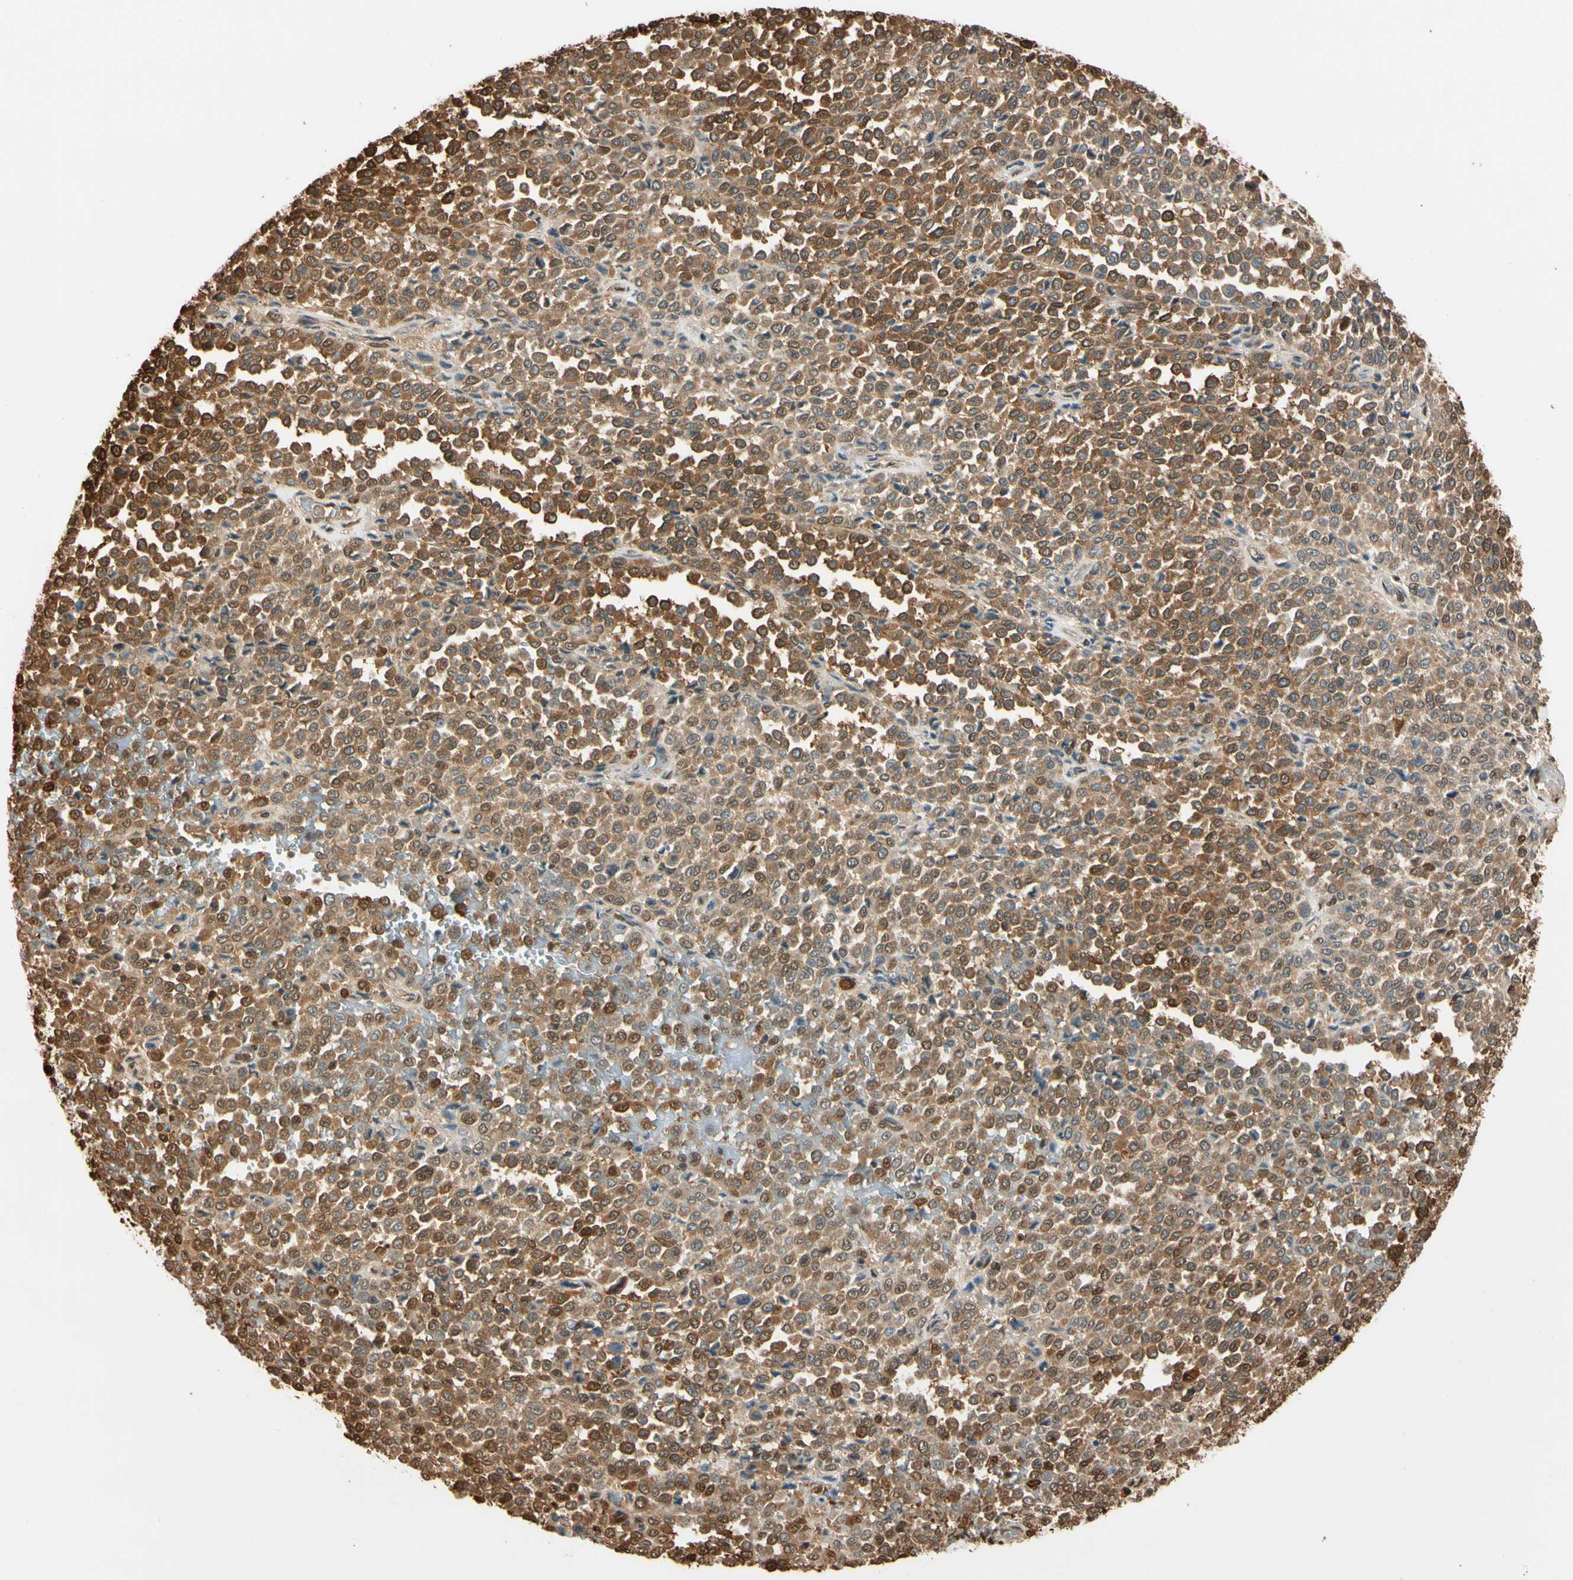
{"staining": {"intensity": "moderate", "quantity": ">75%", "location": "cytoplasmic/membranous,nuclear"}, "tissue": "melanoma", "cell_type": "Tumor cells", "image_type": "cancer", "snomed": [{"axis": "morphology", "description": "Malignant melanoma, Metastatic site"}, {"axis": "topography", "description": "Pancreas"}], "caption": "The immunohistochemical stain shows moderate cytoplasmic/membranous and nuclear staining in tumor cells of melanoma tissue. The staining is performed using DAB brown chromogen to label protein expression. The nuclei are counter-stained blue using hematoxylin.", "gene": "PNCK", "patient": {"sex": "female", "age": 30}}